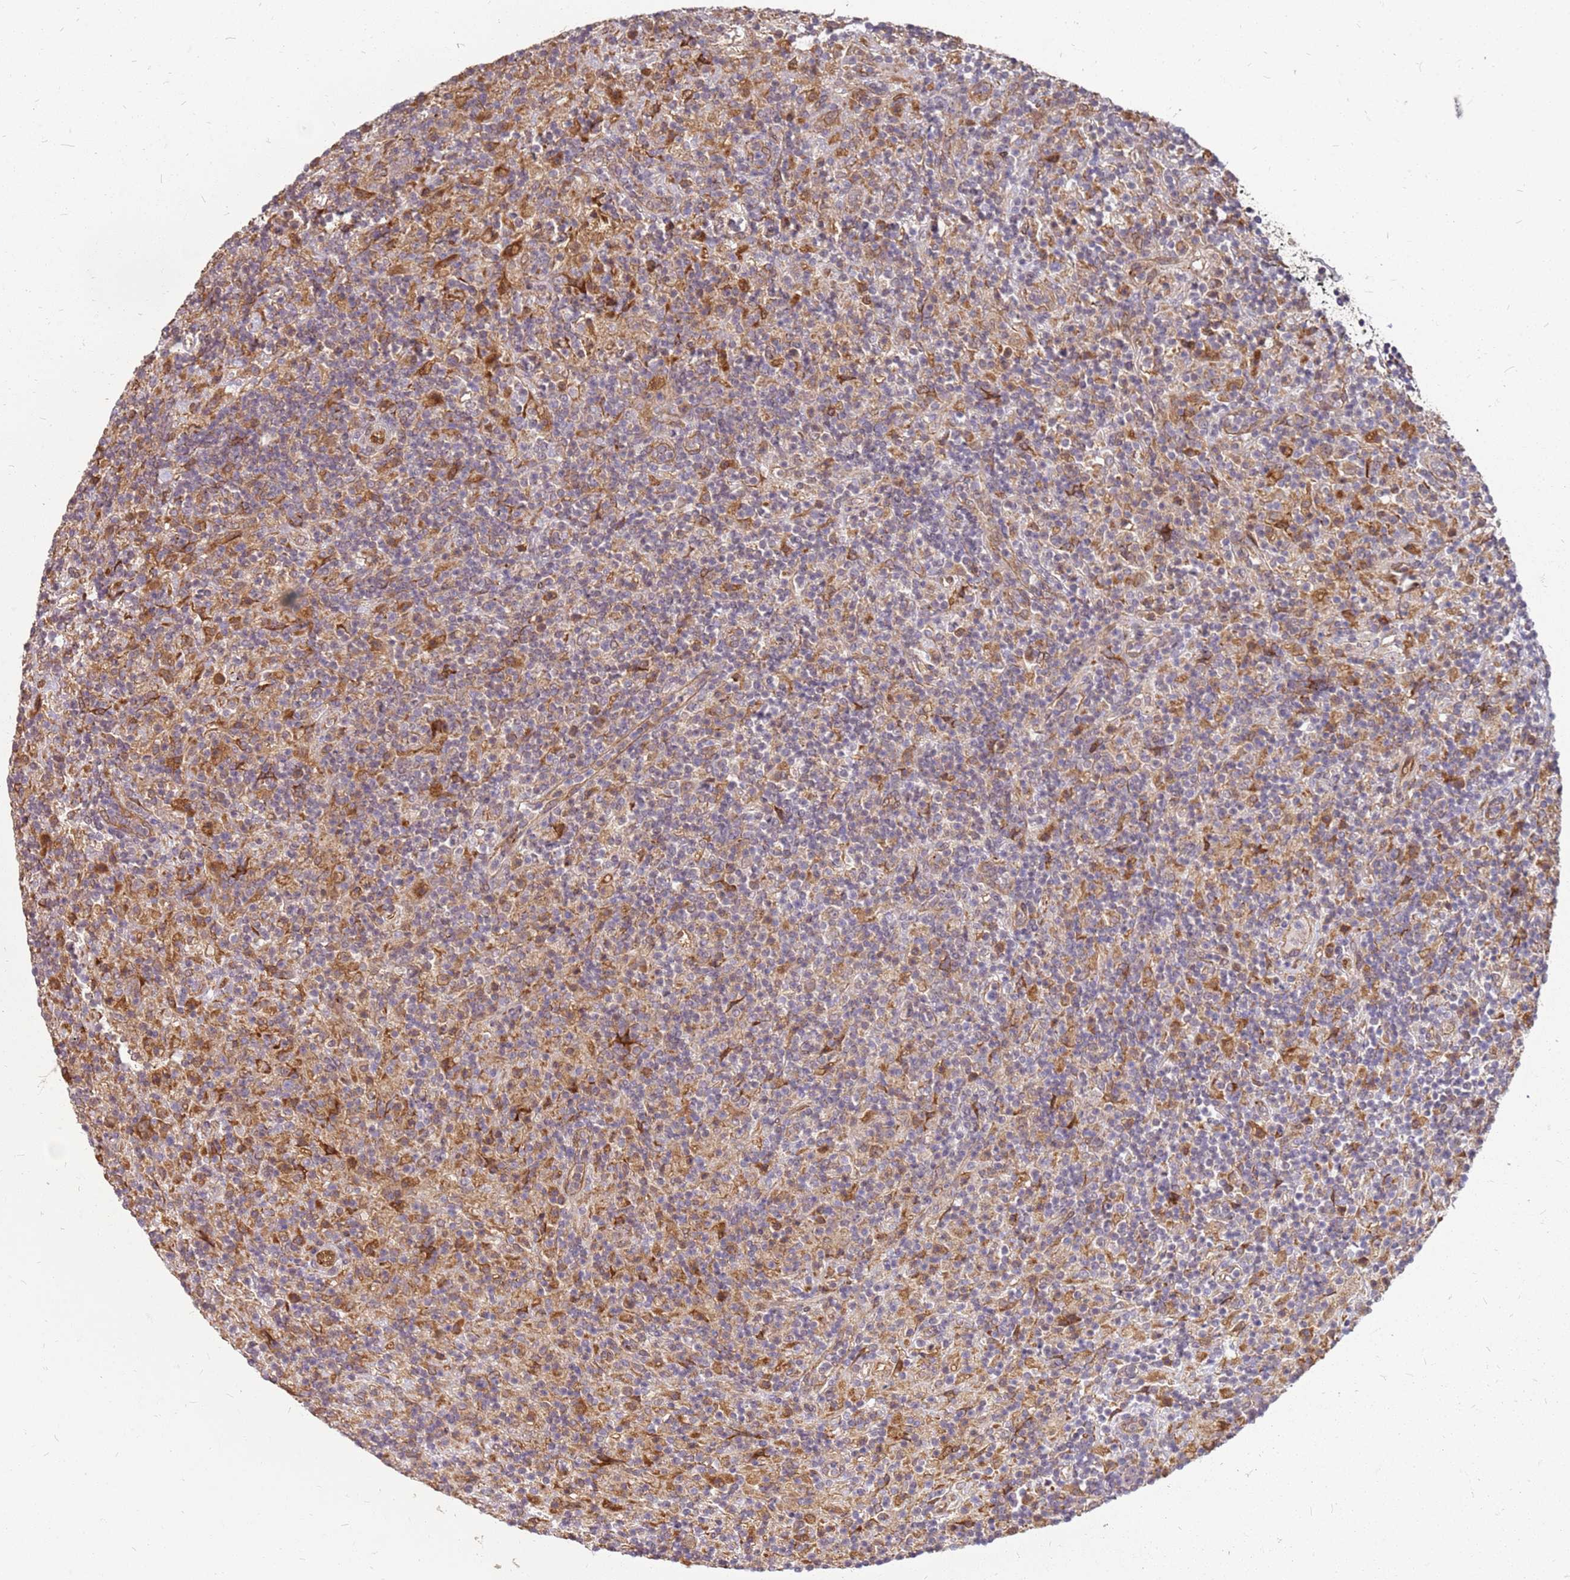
{"staining": {"intensity": "moderate", "quantity": ">75%", "location": "cytoplasmic/membranous"}, "tissue": "lymphoma", "cell_type": "Tumor cells", "image_type": "cancer", "snomed": [{"axis": "morphology", "description": "Hodgkin's disease, NOS"}, {"axis": "topography", "description": "Lymph node"}], "caption": "IHC image of lymphoma stained for a protein (brown), which displays medium levels of moderate cytoplasmic/membranous staining in about >75% of tumor cells.", "gene": "NUDT14", "patient": {"sex": "male", "age": 70}}